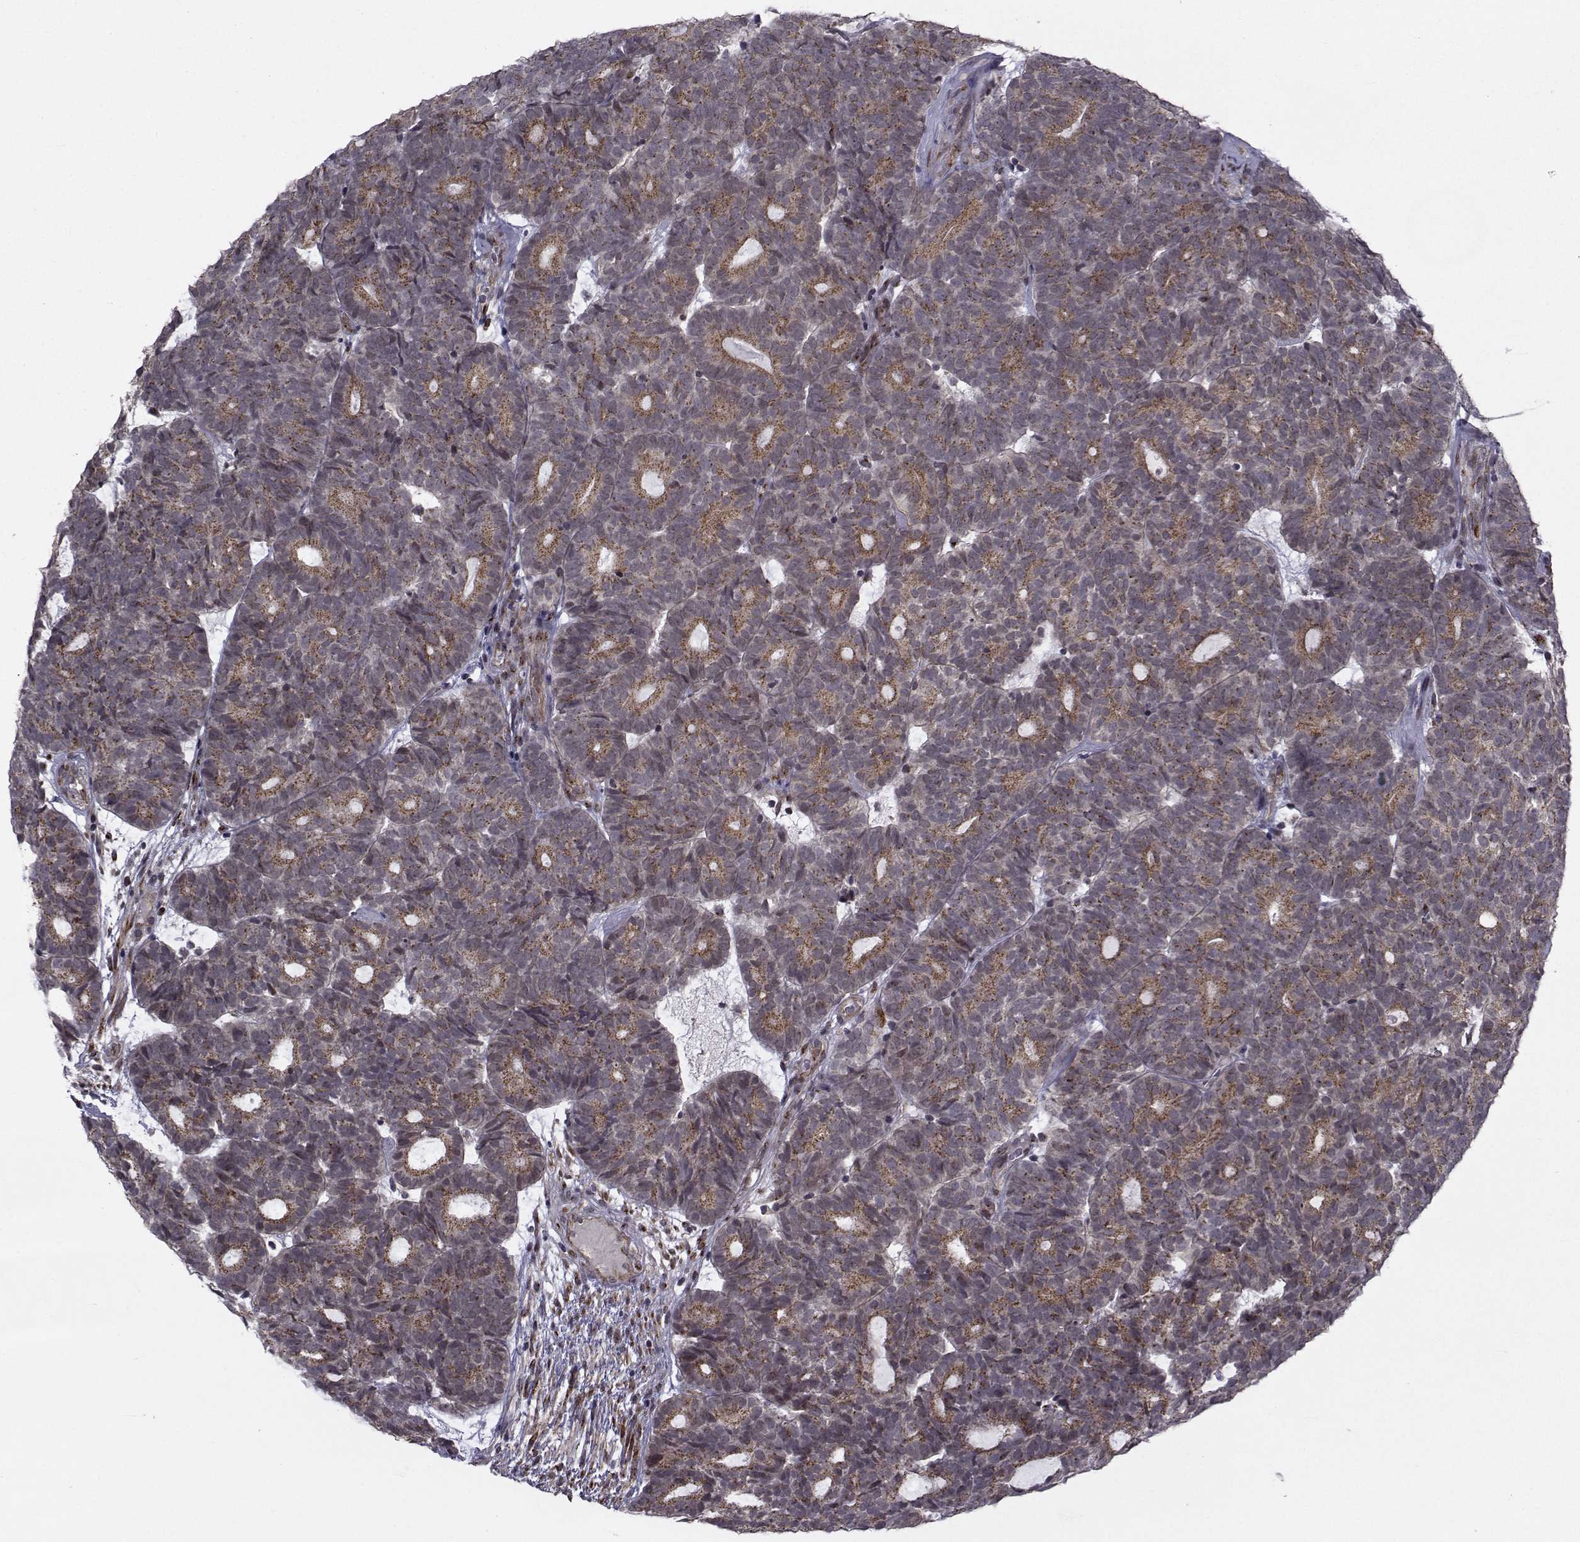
{"staining": {"intensity": "moderate", "quantity": "25%-75%", "location": "cytoplasmic/membranous"}, "tissue": "head and neck cancer", "cell_type": "Tumor cells", "image_type": "cancer", "snomed": [{"axis": "morphology", "description": "Adenocarcinoma, NOS"}, {"axis": "topography", "description": "Head-Neck"}], "caption": "Immunohistochemistry (IHC) staining of adenocarcinoma (head and neck), which displays medium levels of moderate cytoplasmic/membranous positivity in approximately 25%-75% of tumor cells indicating moderate cytoplasmic/membranous protein positivity. The staining was performed using DAB (3,3'-diaminobenzidine) (brown) for protein detection and nuclei were counterstained in hematoxylin (blue).", "gene": "ATP6V1C2", "patient": {"sex": "female", "age": 81}}